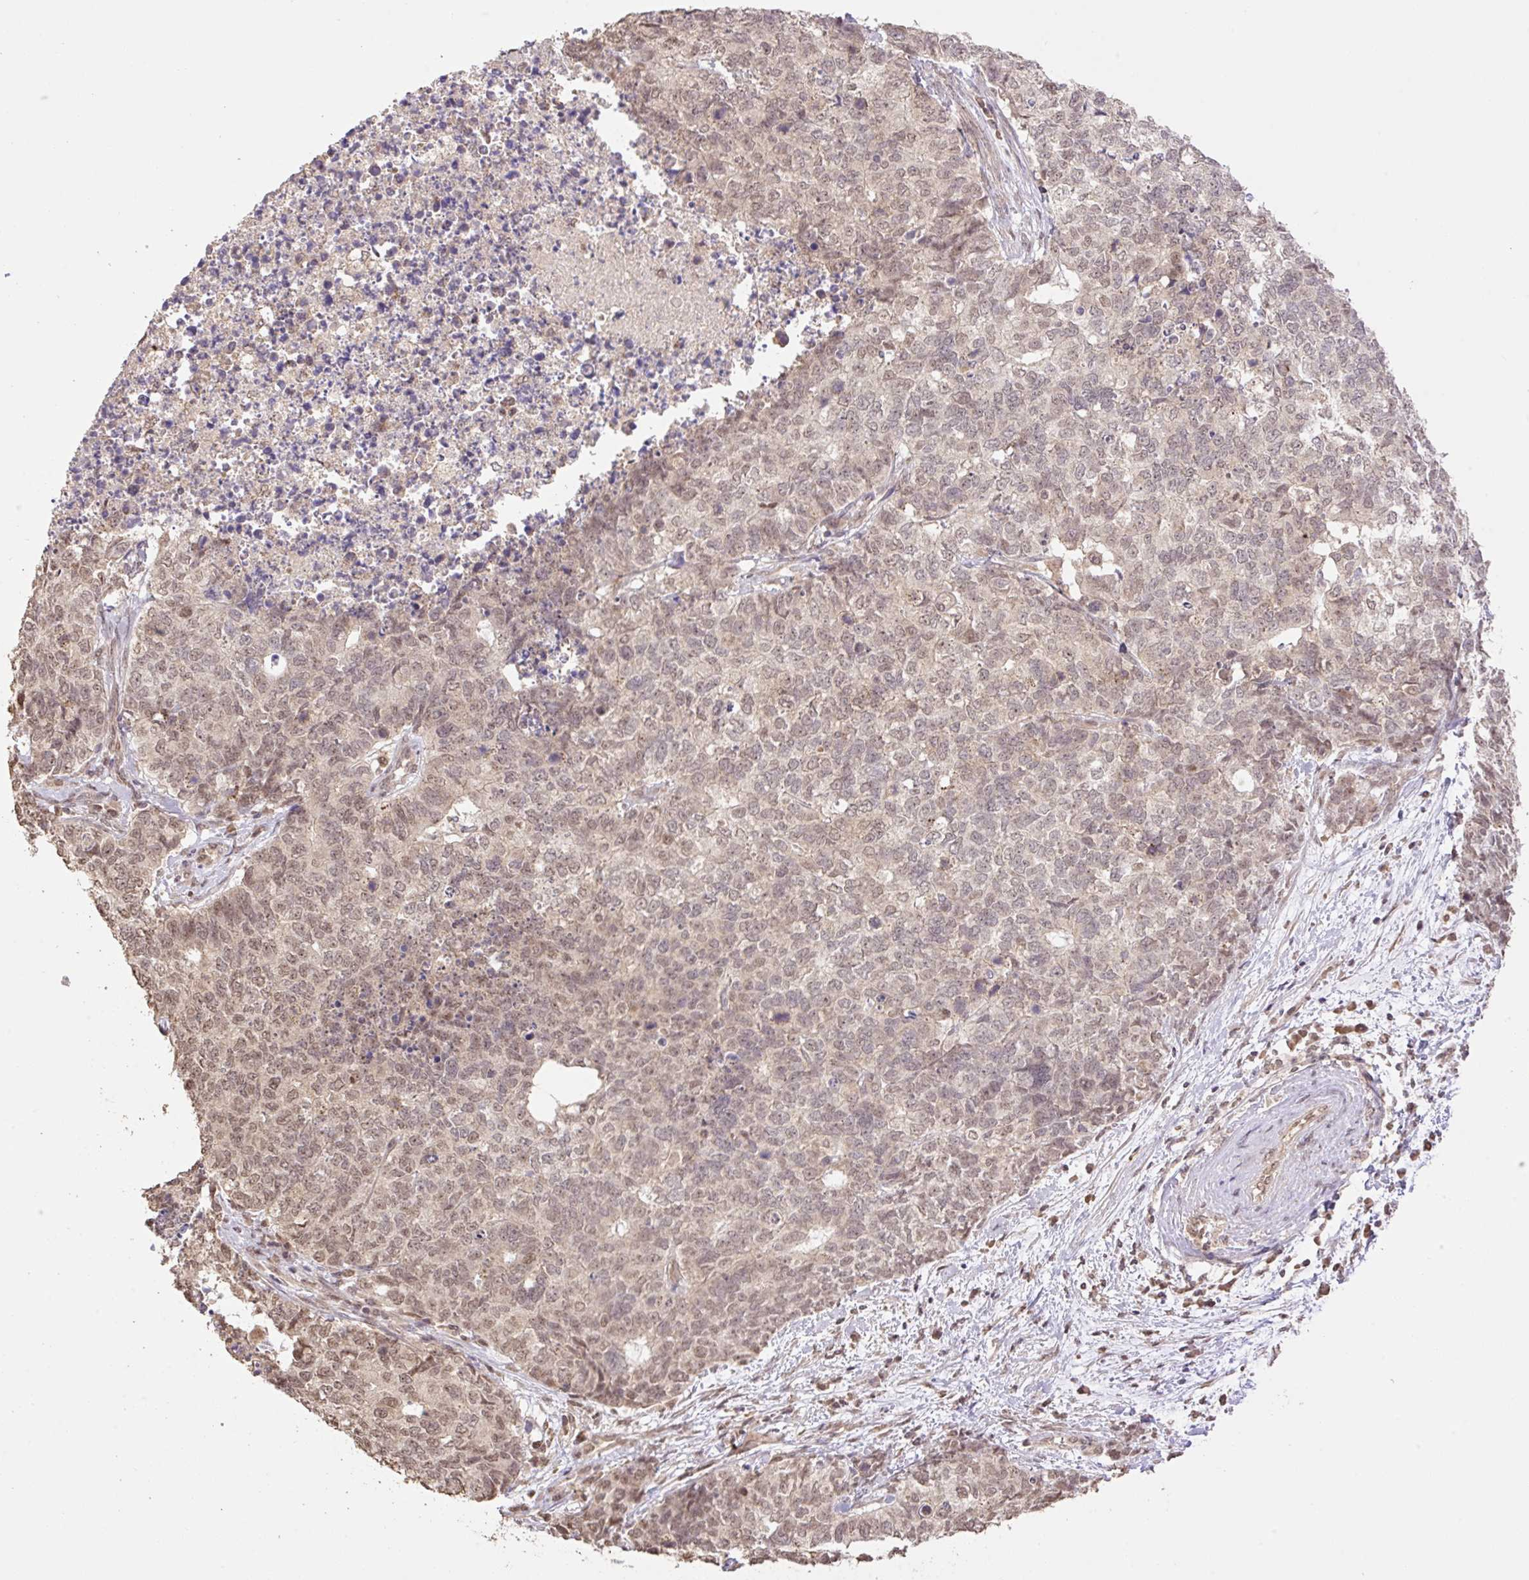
{"staining": {"intensity": "moderate", "quantity": ">75%", "location": "nuclear"}, "tissue": "cervical cancer", "cell_type": "Tumor cells", "image_type": "cancer", "snomed": [{"axis": "morphology", "description": "Squamous cell carcinoma, NOS"}, {"axis": "topography", "description": "Cervix"}], "caption": "There is medium levels of moderate nuclear staining in tumor cells of cervical squamous cell carcinoma, as demonstrated by immunohistochemical staining (brown color).", "gene": "VPS25", "patient": {"sex": "female", "age": 63}}